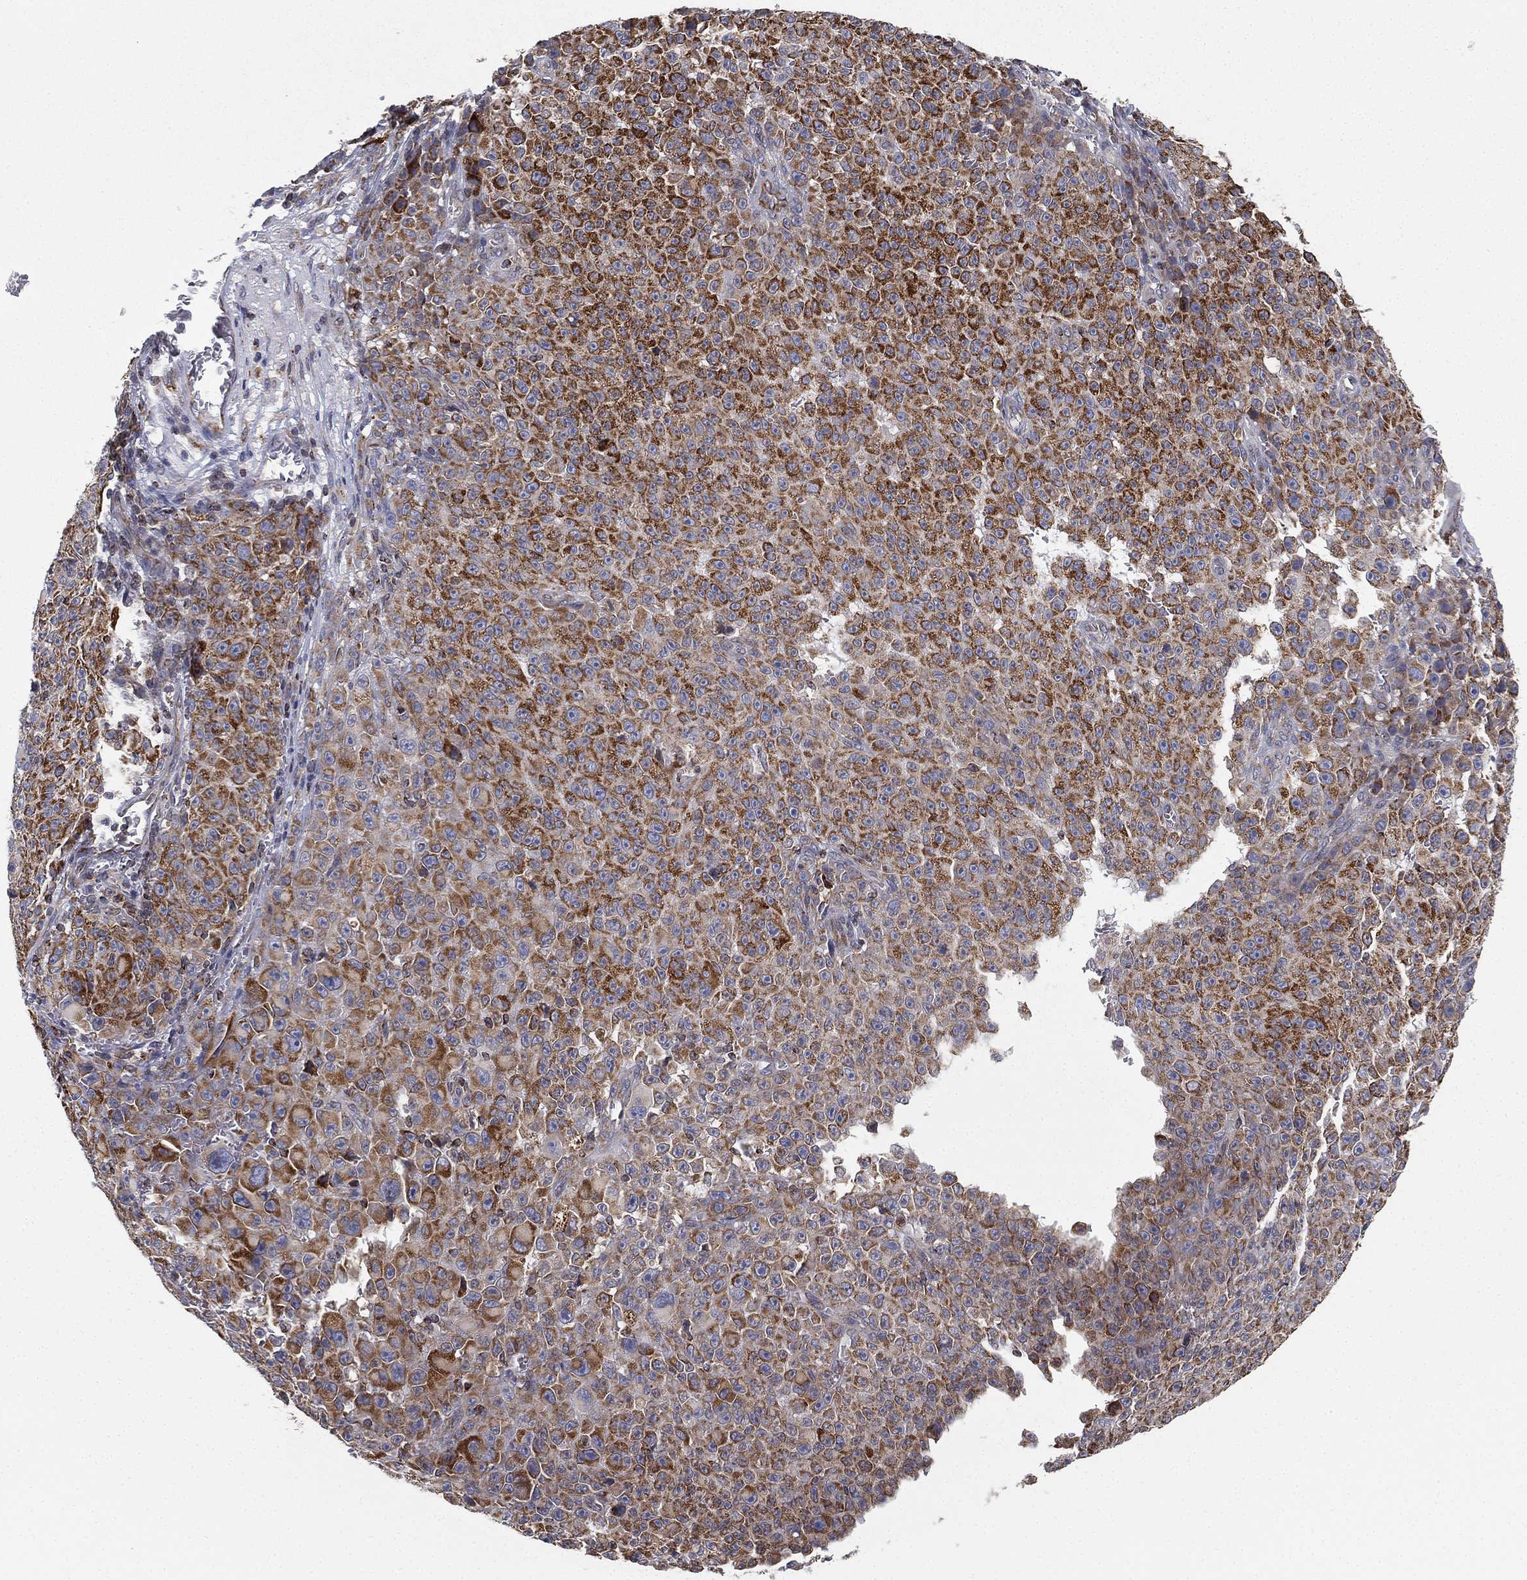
{"staining": {"intensity": "strong", "quantity": "25%-75%", "location": "cytoplasmic/membranous"}, "tissue": "melanoma", "cell_type": "Tumor cells", "image_type": "cancer", "snomed": [{"axis": "morphology", "description": "Malignant melanoma, NOS"}, {"axis": "topography", "description": "Skin"}], "caption": "IHC staining of melanoma, which displays high levels of strong cytoplasmic/membranous positivity in about 25%-75% of tumor cells indicating strong cytoplasmic/membranous protein staining. The staining was performed using DAB (brown) for protein detection and nuclei were counterstained in hematoxylin (blue).", "gene": "CYB5B", "patient": {"sex": "female", "age": 82}}